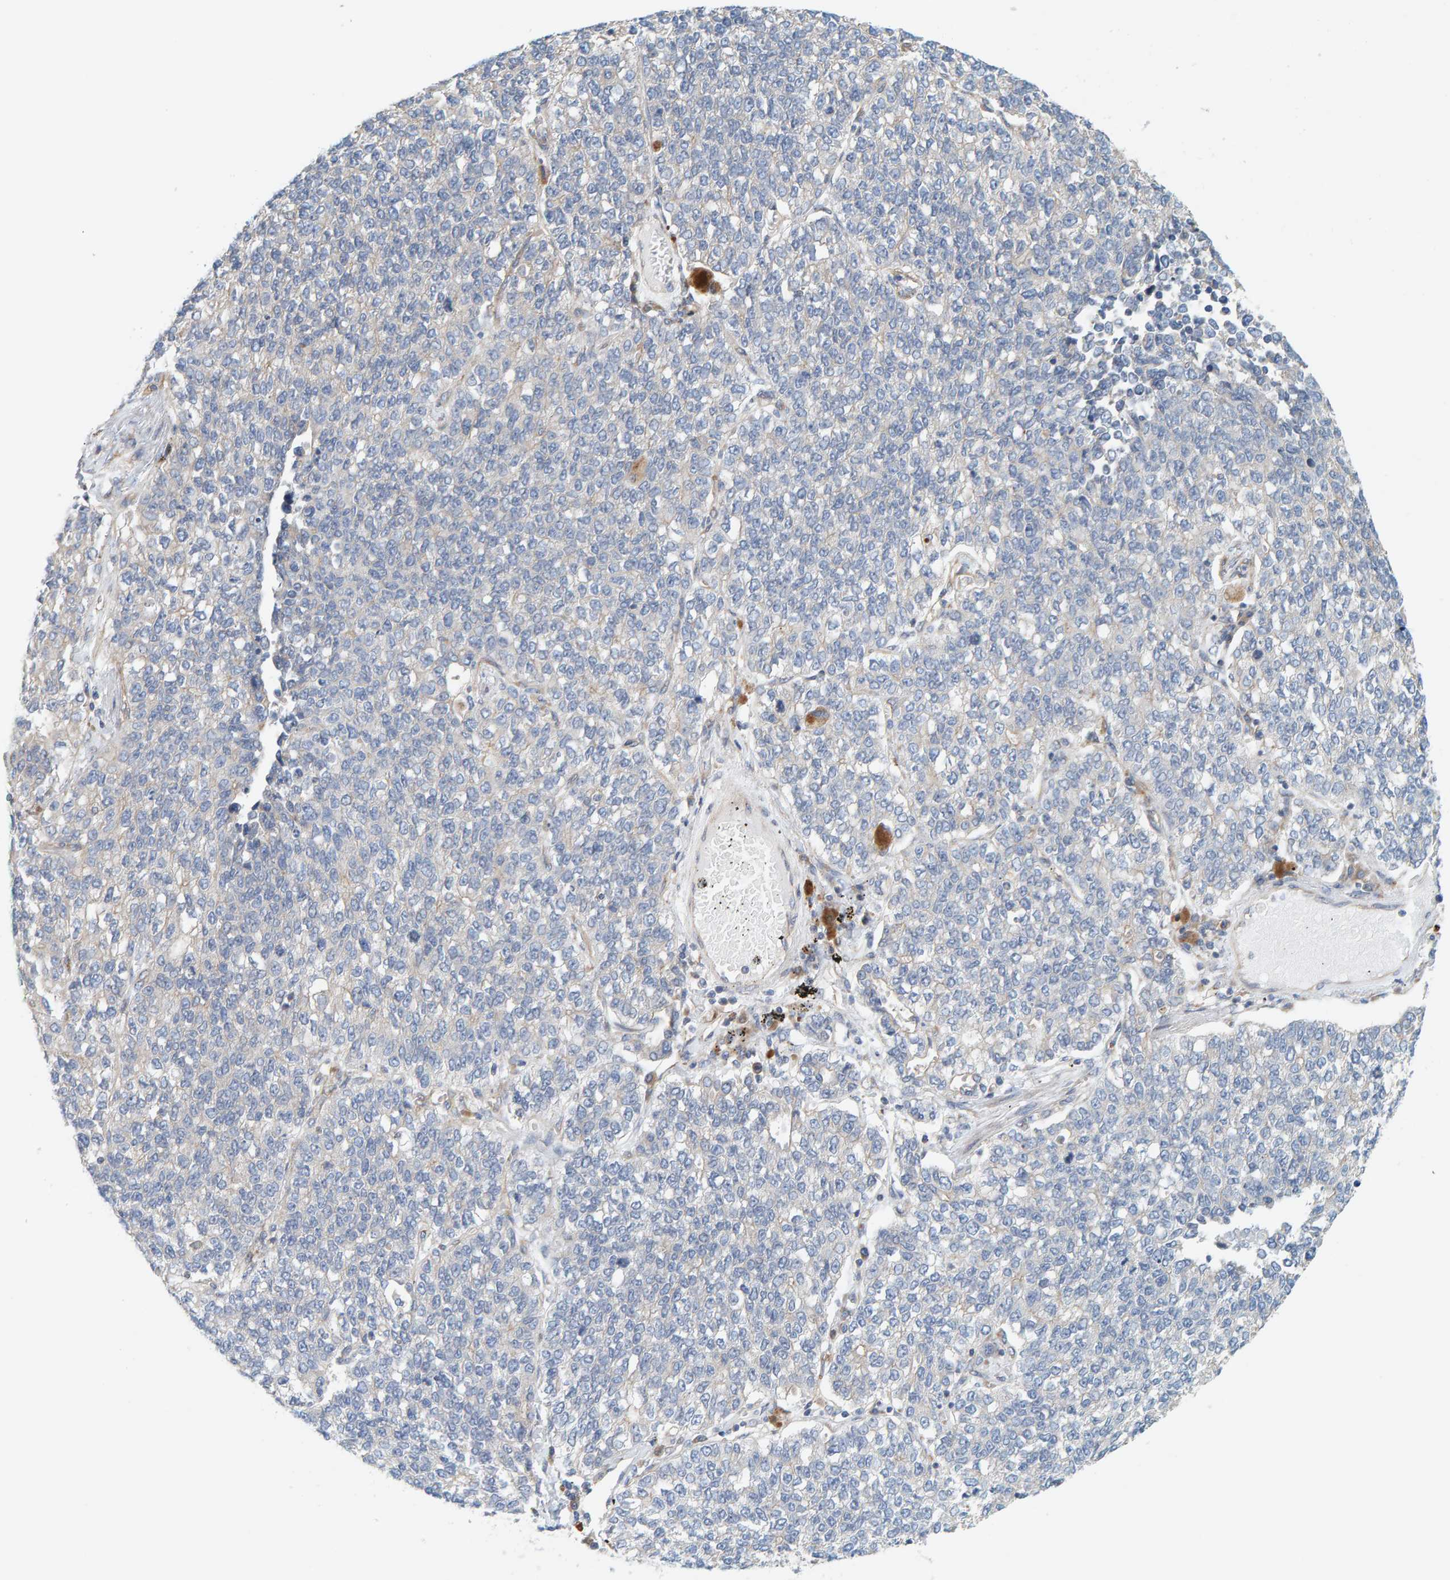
{"staining": {"intensity": "negative", "quantity": "none", "location": "none"}, "tissue": "lung cancer", "cell_type": "Tumor cells", "image_type": "cancer", "snomed": [{"axis": "morphology", "description": "Adenocarcinoma, NOS"}, {"axis": "topography", "description": "Lung"}], "caption": "Tumor cells show no significant staining in lung adenocarcinoma. The staining was performed using DAB (3,3'-diaminobenzidine) to visualize the protein expression in brown, while the nuclei were stained in blue with hematoxylin (Magnification: 20x).", "gene": "PRKD2", "patient": {"sex": "male", "age": 49}}